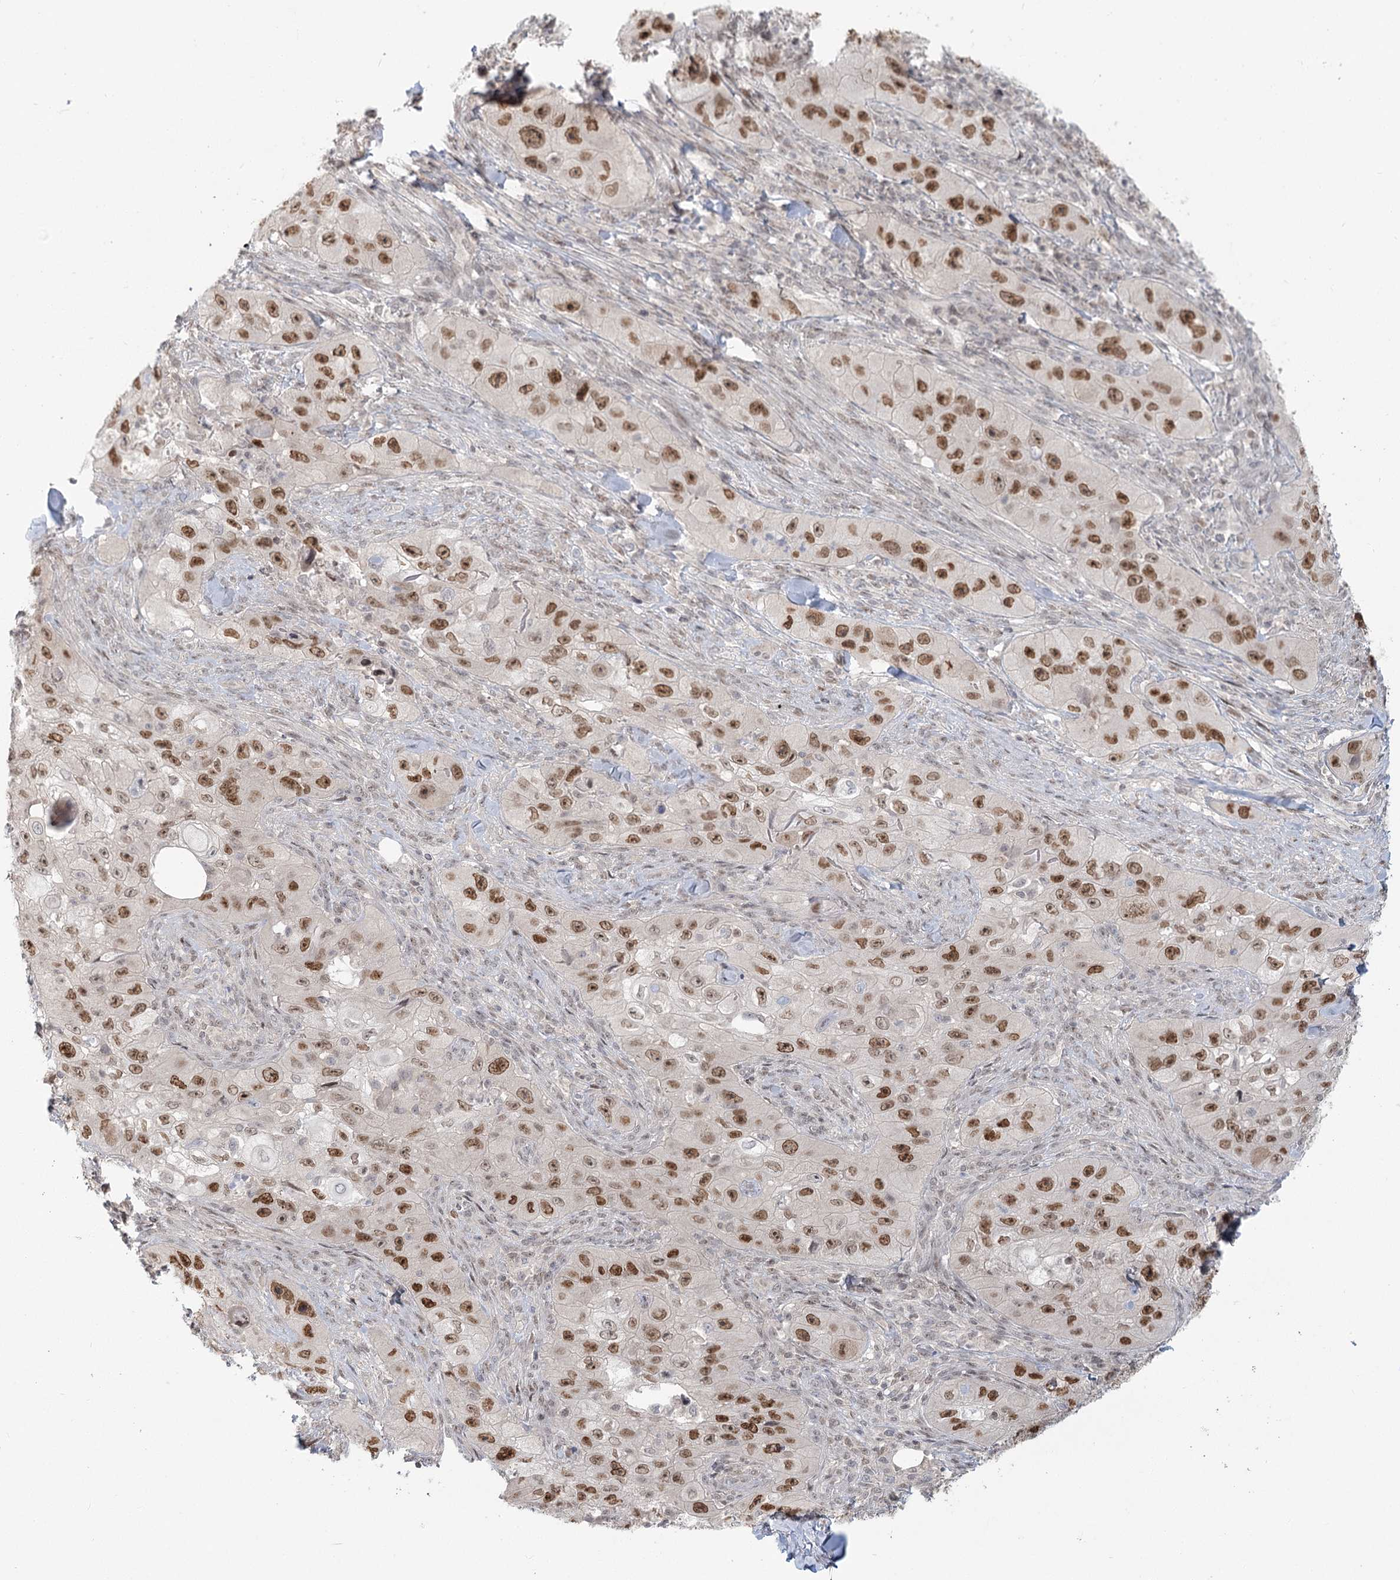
{"staining": {"intensity": "moderate", "quantity": ">75%", "location": "nuclear"}, "tissue": "skin cancer", "cell_type": "Tumor cells", "image_type": "cancer", "snomed": [{"axis": "morphology", "description": "Squamous cell carcinoma, NOS"}, {"axis": "topography", "description": "Skin"}, {"axis": "topography", "description": "Subcutis"}], "caption": "Squamous cell carcinoma (skin) stained for a protein shows moderate nuclear positivity in tumor cells.", "gene": "R3HCC1L", "patient": {"sex": "male", "age": 73}}